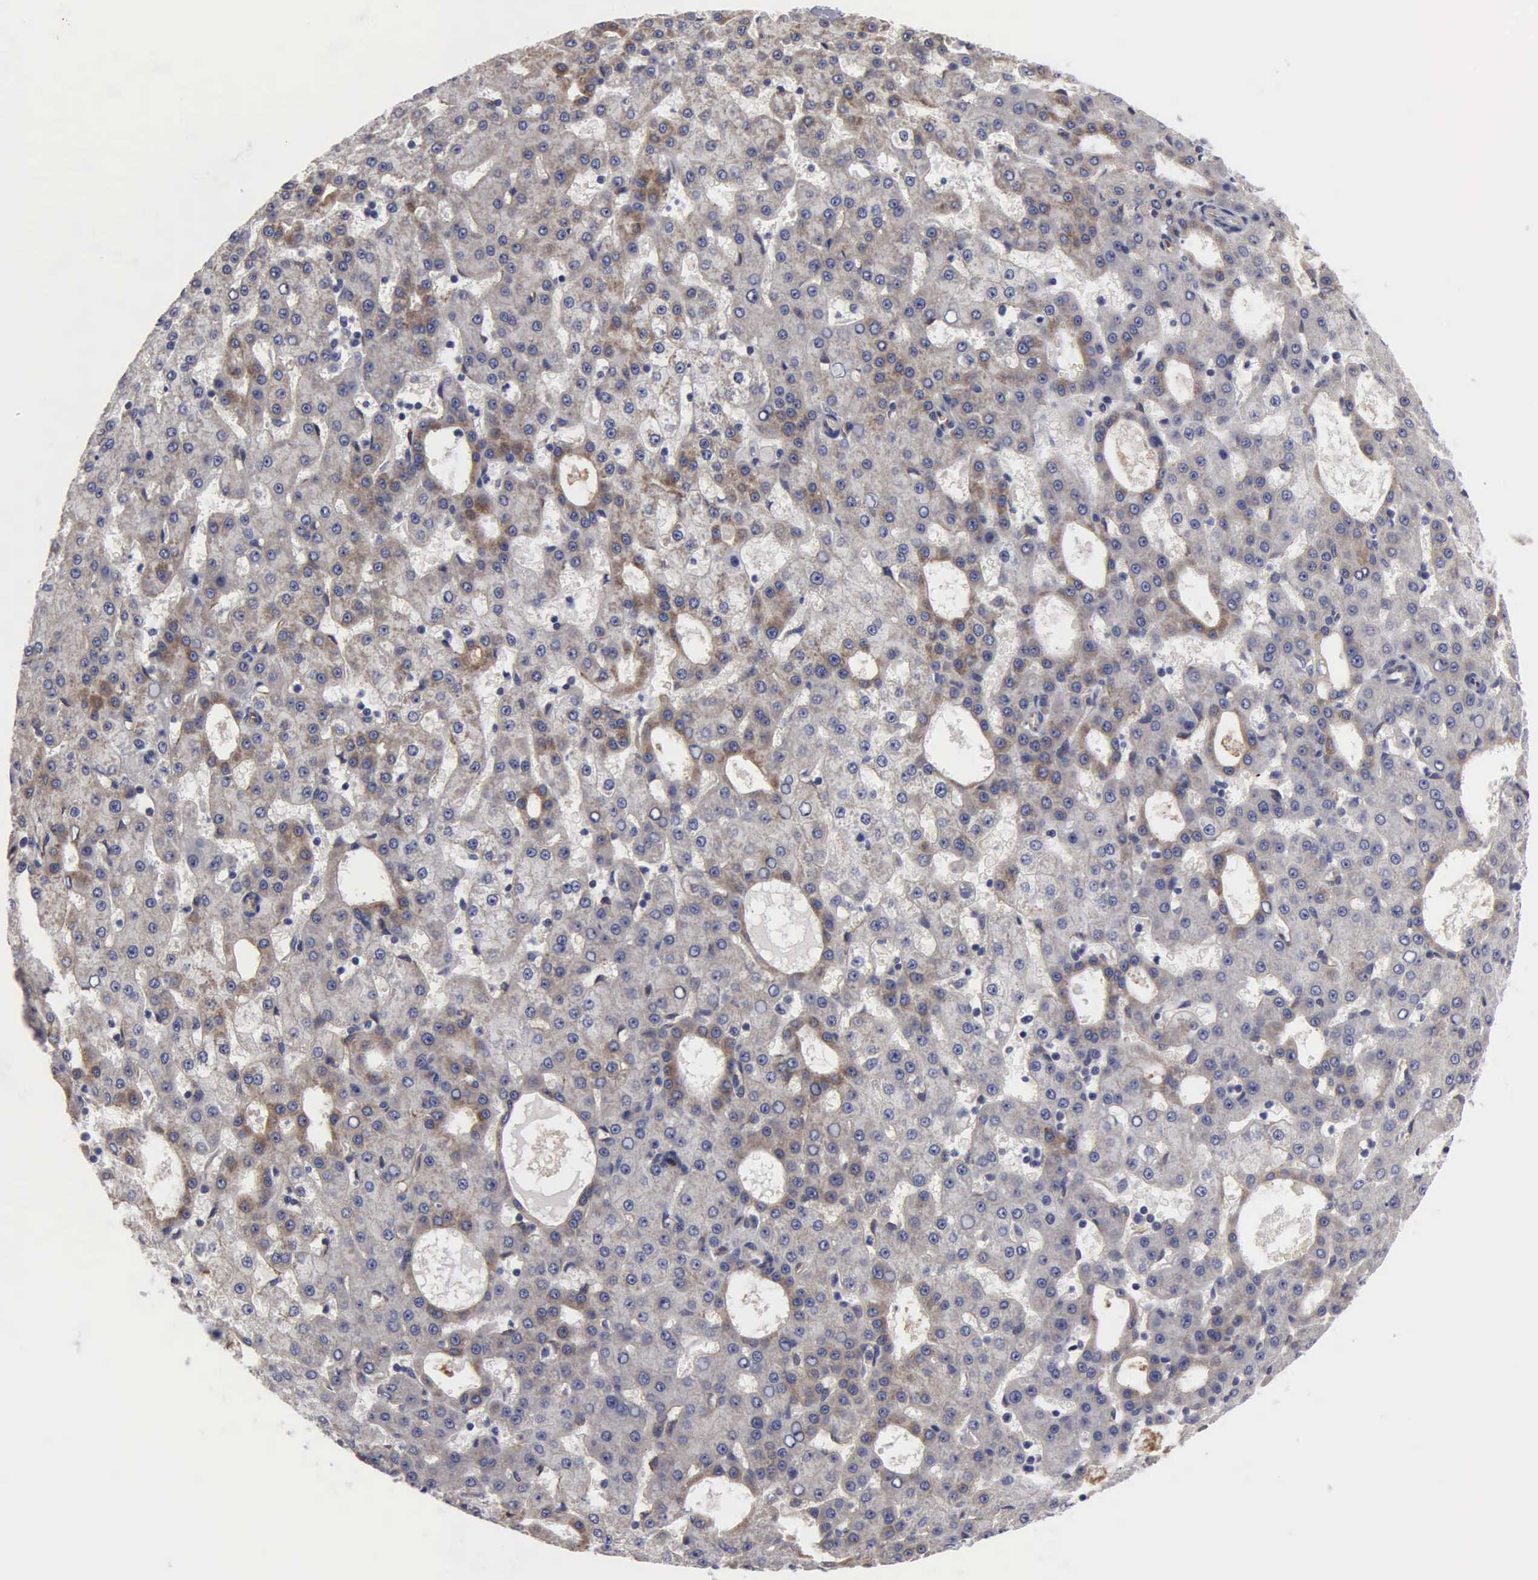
{"staining": {"intensity": "weak", "quantity": "25%-75%", "location": "cytoplasmic/membranous"}, "tissue": "liver cancer", "cell_type": "Tumor cells", "image_type": "cancer", "snomed": [{"axis": "morphology", "description": "Carcinoma, Hepatocellular, NOS"}, {"axis": "topography", "description": "Liver"}], "caption": "This is a histology image of IHC staining of liver hepatocellular carcinoma, which shows weak expression in the cytoplasmic/membranous of tumor cells.", "gene": "RDX", "patient": {"sex": "male", "age": 47}}